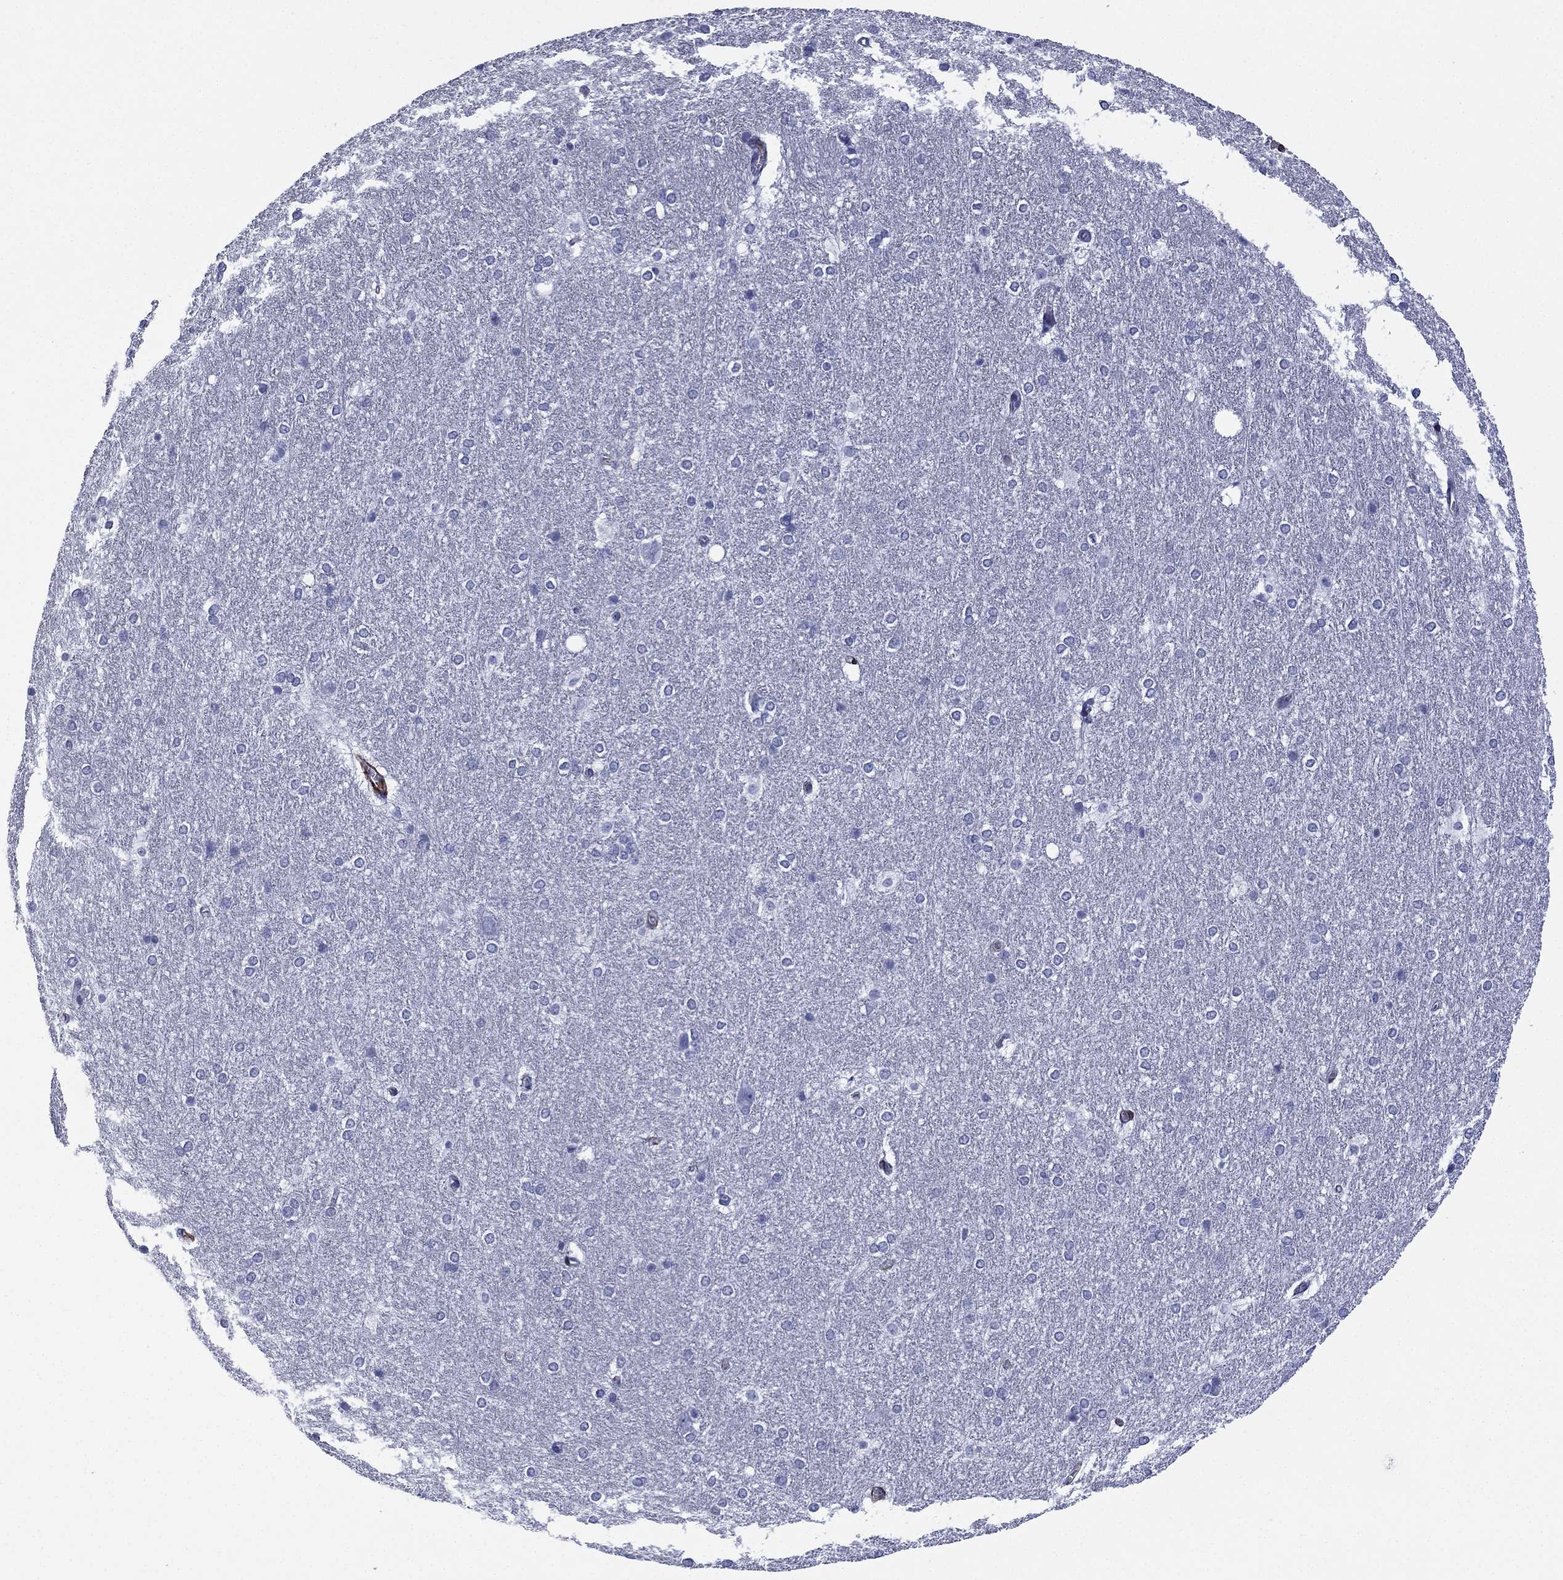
{"staining": {"intensity": "negative", "quantity": "none", "location": "none"}, "tissue": "hippocampus", "cell_type": "Glial cells", "image_type": "normal", "snomed": [{"axis": "morphology", "description": "Normal tissue, NOS"}, {"axis": "topography", "description": "Cerebral cortex"}, {"axis": "topography", "description": "Hippocampus"}], "caption": "The image demonstrates no significant positivity in glial cells of hippocampus.", "gene": "CAVIN3", "patient": {"sex": "female", "age": 19}}